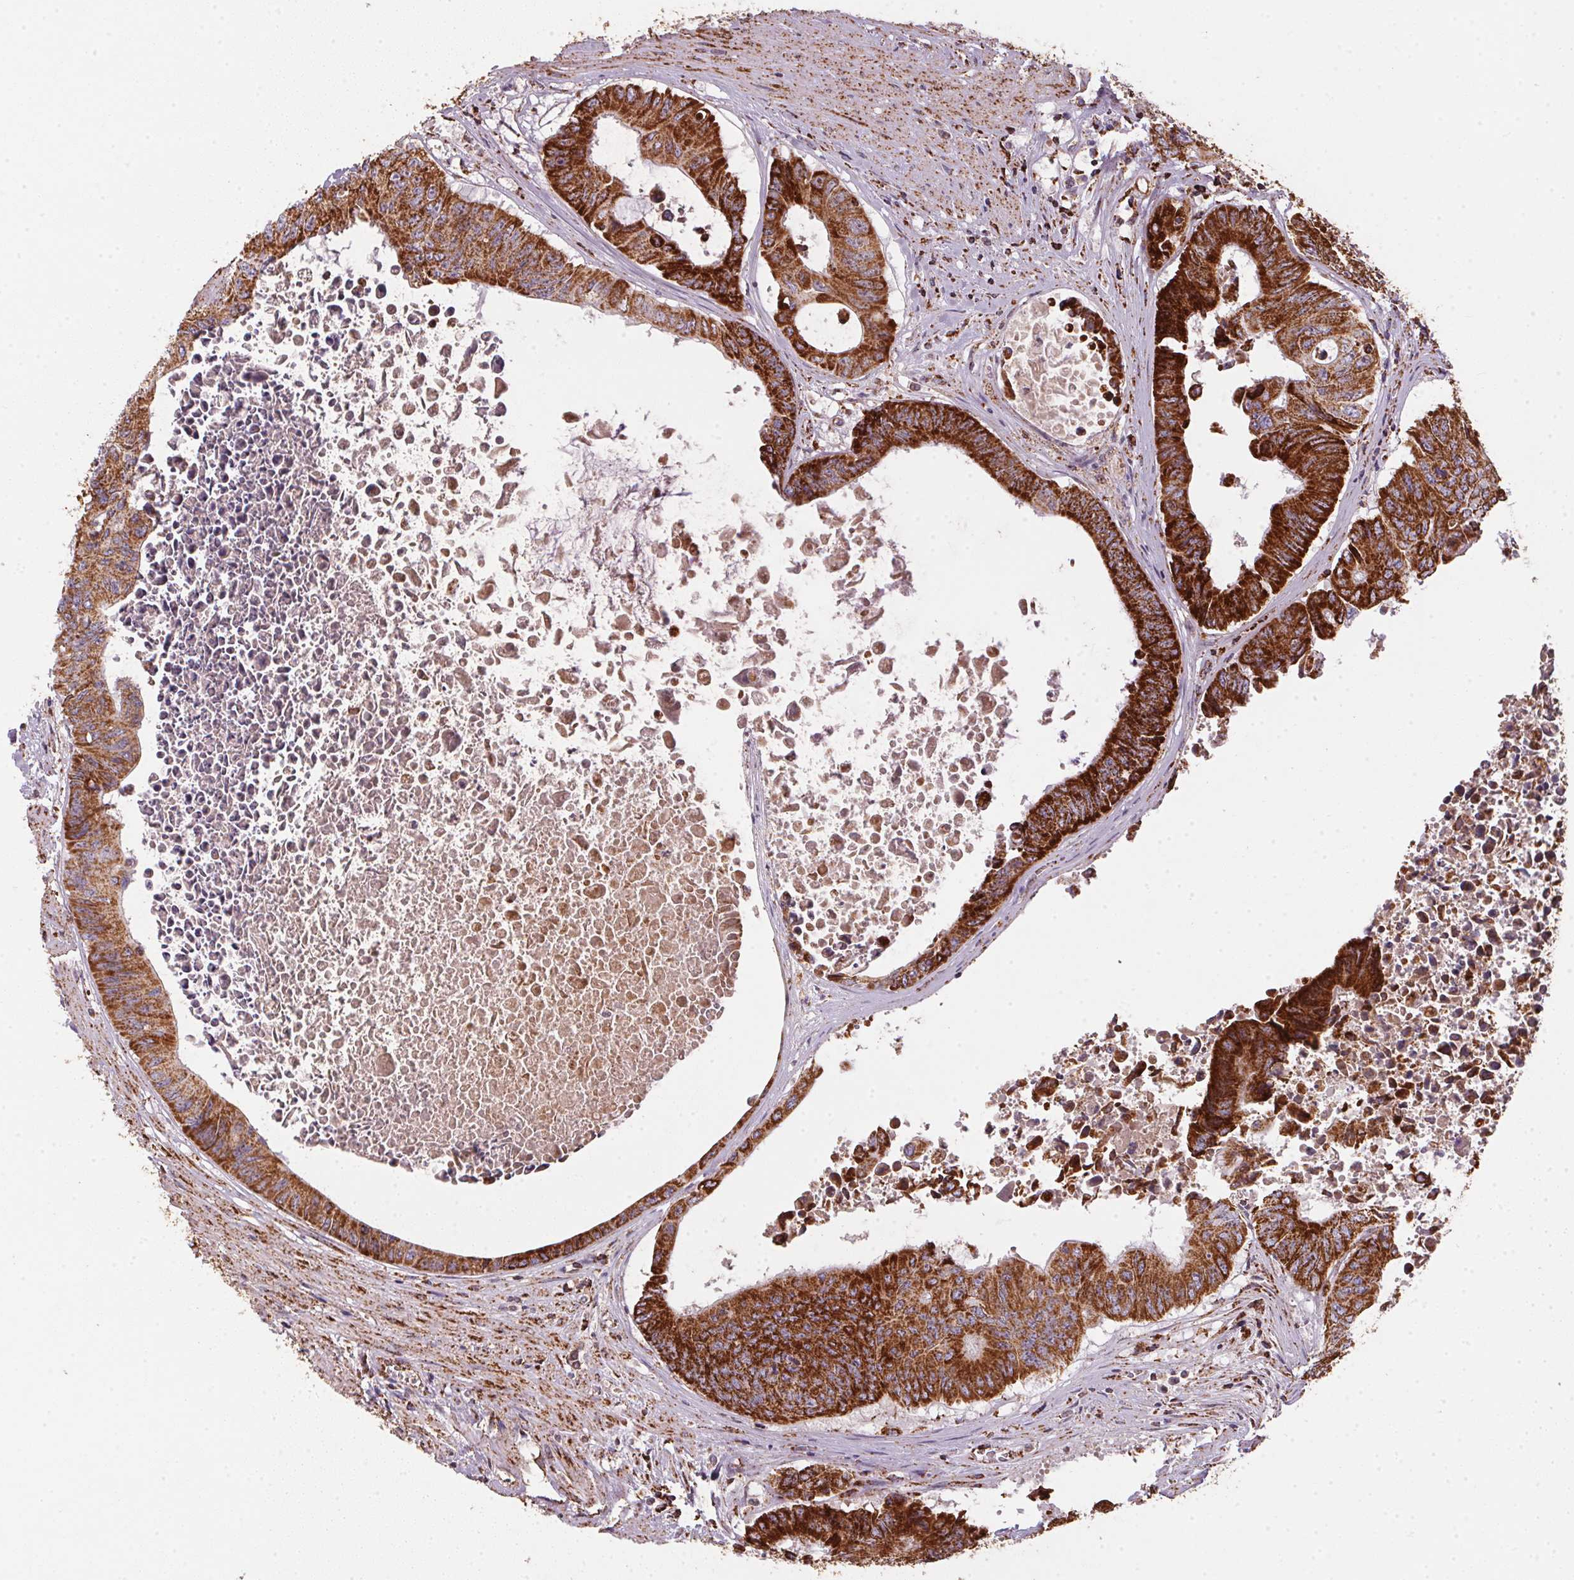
{"staining": {"intensity": "strong", "quantity": ">75%", "location": "cytoplasmic/membranous"}, "tissue": "colorectal cancer", "cell_type": "Tumor cells", "image_type": "cancer", "snomed": [{"axis": "morphology", "description": "Adenocarcinoma, NOS"}, {"axis": "topography", "description": "Rectum"}], "caption": "Adenocarcinoma (colorectal) was stained to show a protein in brown. There is high levels of strong cytoplasmic/membranous positivity in approximately >75% of tumor cells.", "gene": "NDUFS2", "patient": {"sex": "male", "age": 59}}